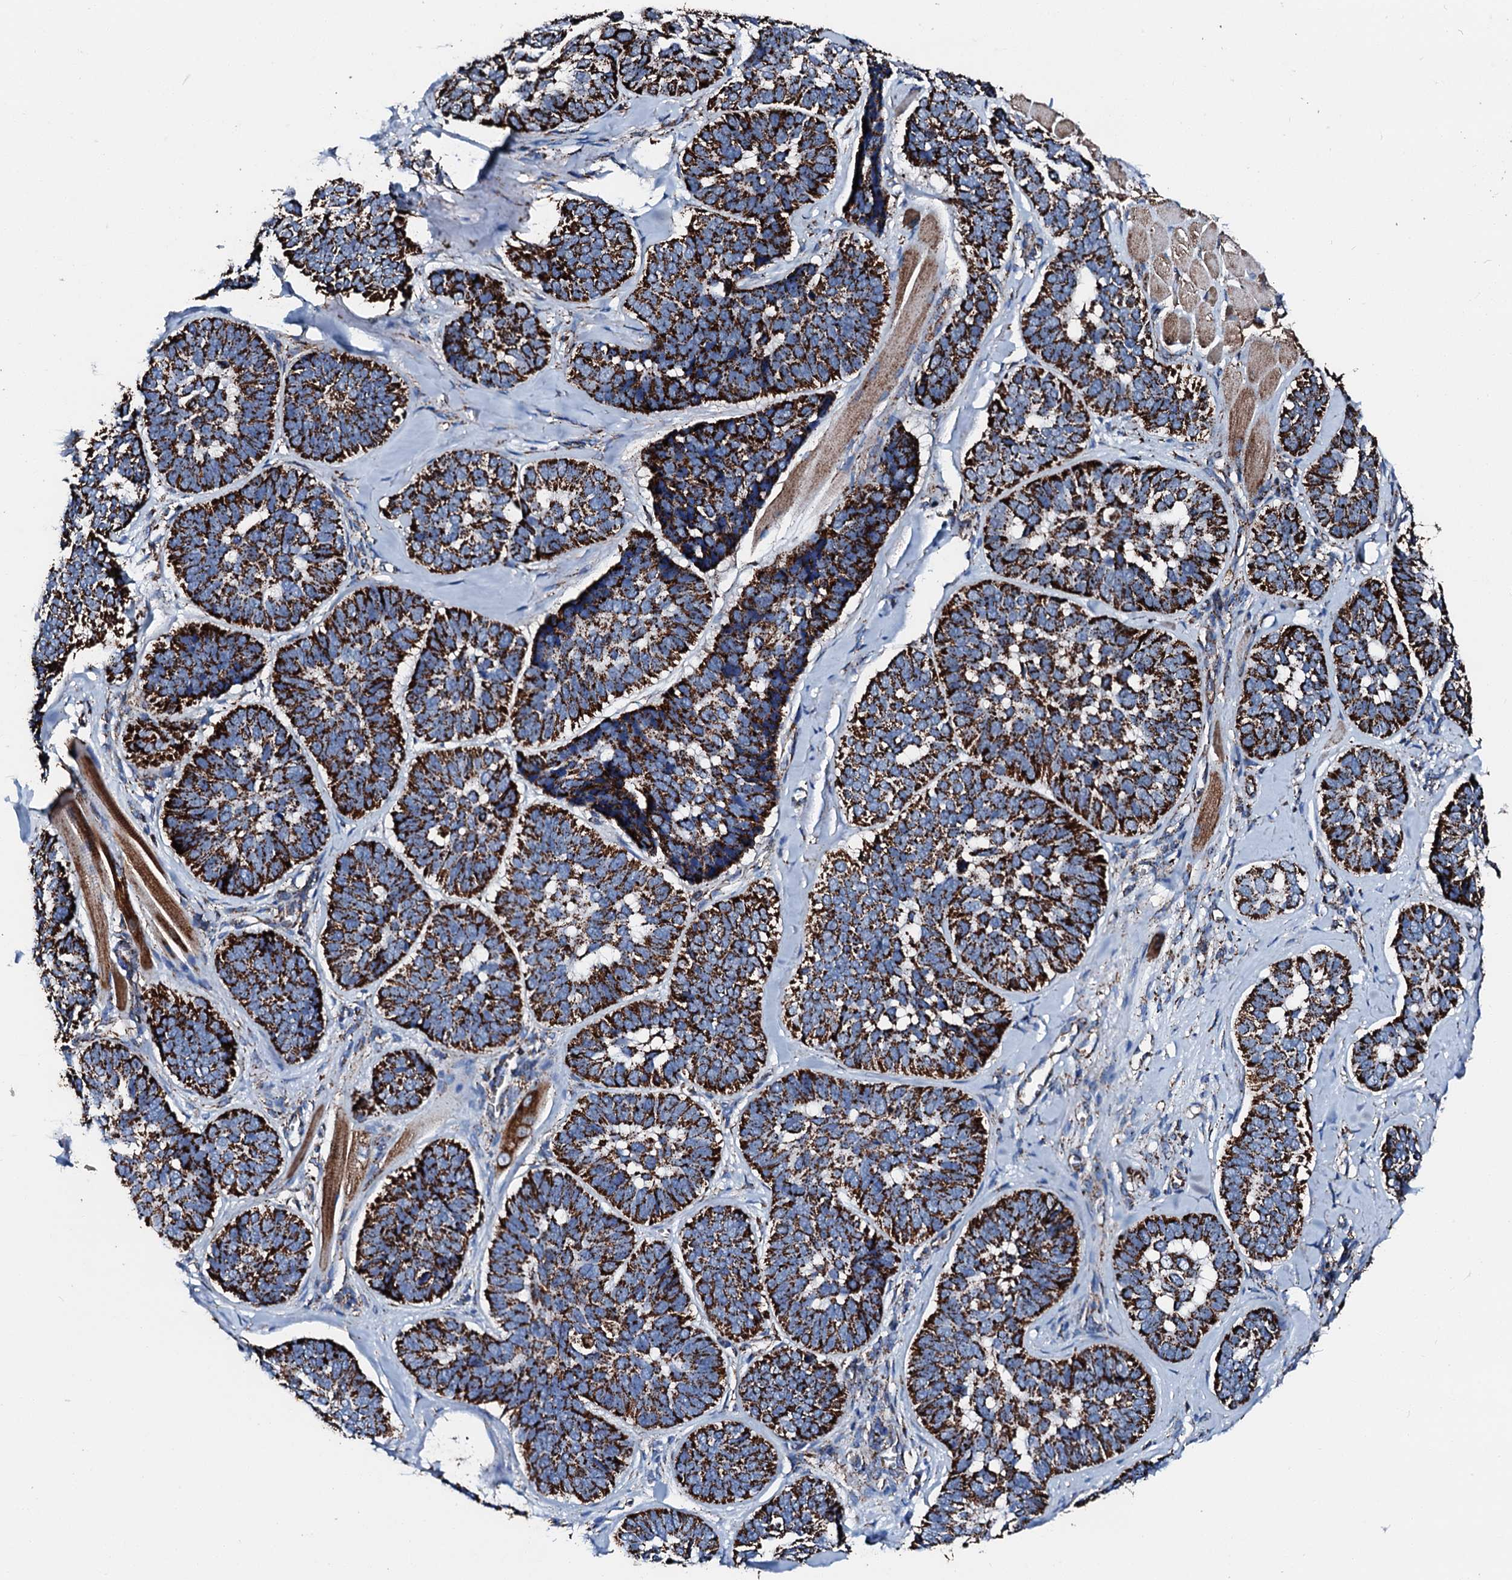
{"staining": {"intensity": "strong", "quantity": ">75%", "location": "cytoplasmic/membranous"}, "tissue": "skin cancer", "cell_type": "Tumor cells", "image_type": "cancer", "snomed": [{"axis": "morphology", "description": "Basal cell carcinoma"}, {"axis": "topography", "description": "Skin"}], "caption": "Skin basal cell carcinoma stained for a protein displays strong cytoplasmic/membranous positivity in tumor cells.", "gene": "HADH", "patient": {"sex": "male", "age": 62}}